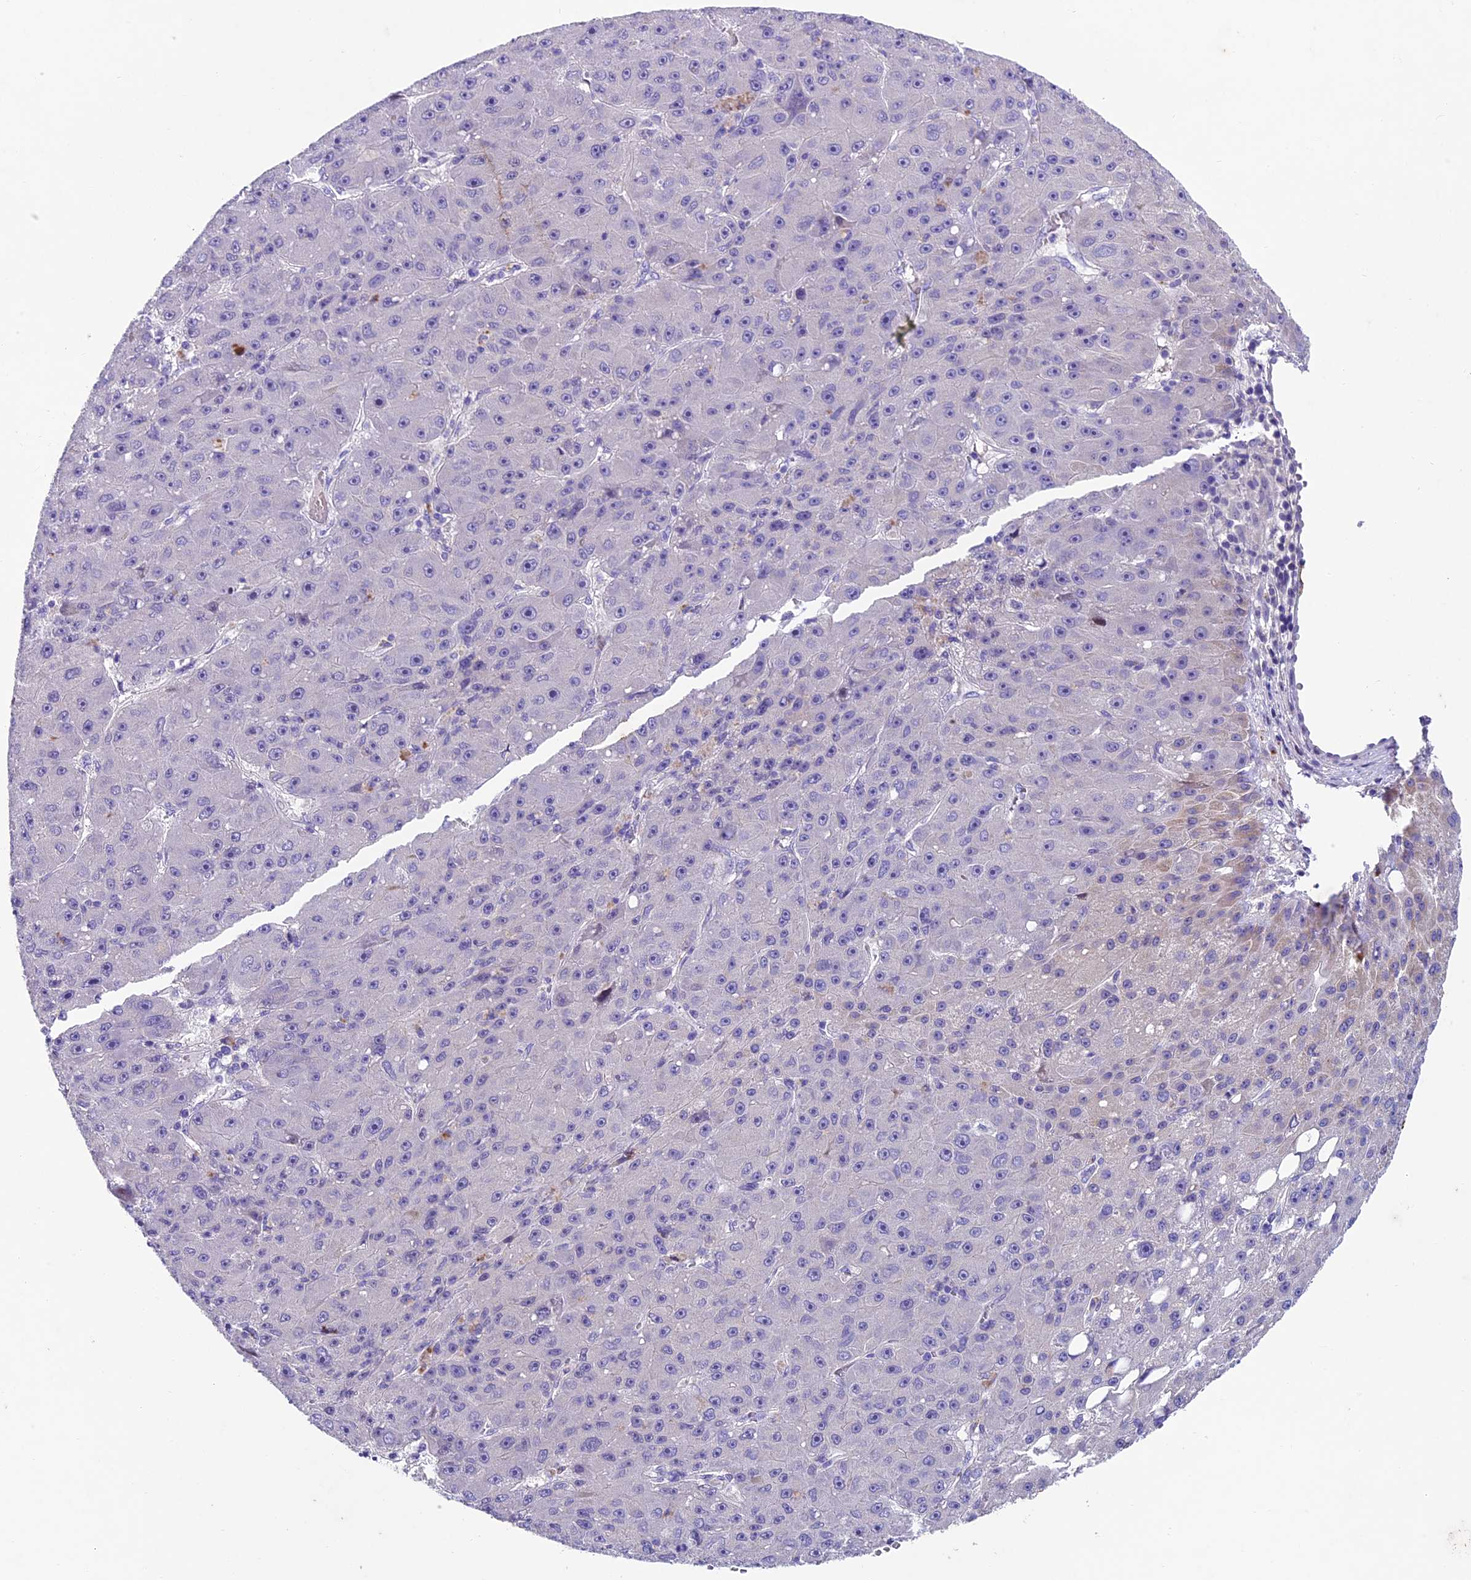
{"staining": {"intensity": "negative", "quantity": "none", "location": "none"}, "tissue": "liver cancer", "cell_type": "Tumor cells", "image_type": "cancer", "snomed": [{"axis": "morphology", "description": "Carcinoma, Hepatocellular, NOS"}, {"axis": "topography", "description": "Liver"}], "caption": "High power microscopy micrograph of an immunohistochemistry image of liver hepatocellular carcinoma, revealing no significant positivity in tumor cells.", "gene": "IFT140", "patient": {"sex": "male", "age": 67}}